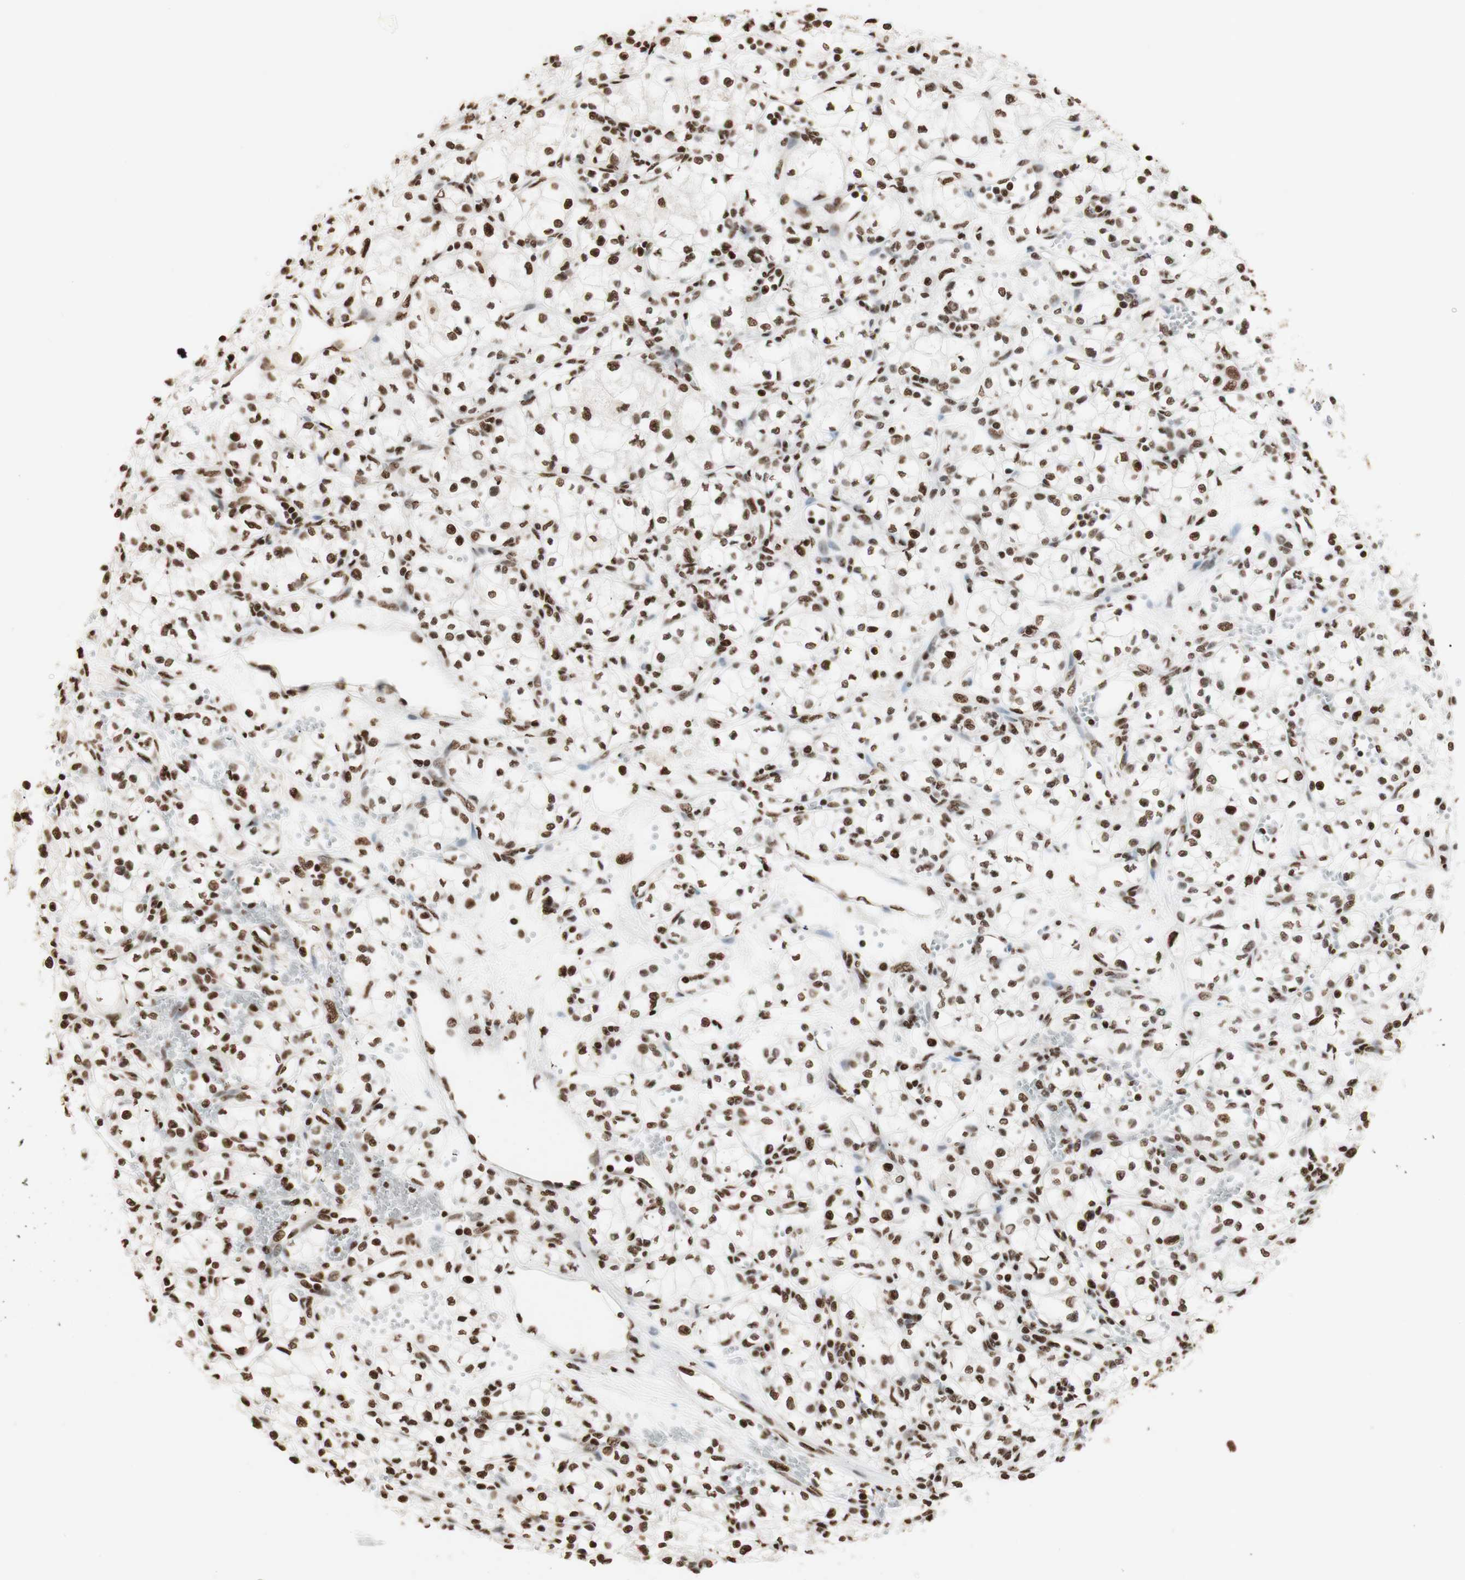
{"staining": {"intensity": "strong", "quantity": ">75%", "location": "nuclear"}, "tissue": "renal cancer", "cell_type": "Tumor cells", "image_type": "cancer", "snomed": [{"axis": "morphology", "description": "Normal tissue, NOS"}, {"axis": "morphology", "description": "Adenocarcinoma, NOS"}, {"axis": "topography", "description": "Kidney"}], "caption": "An immunohistochemistry micrograph of tumor tissue is shown. Protein staining in brown labels strong nuclear positivity in renal adenocarcinoma within tumor cells. Using DAB (brown) and hematoxylin (blue) stains, captured at high magnification using brightfield microscopy.", "gene": "HNRNPA2B1", "patient": {"sex": "male", "age": 59}}